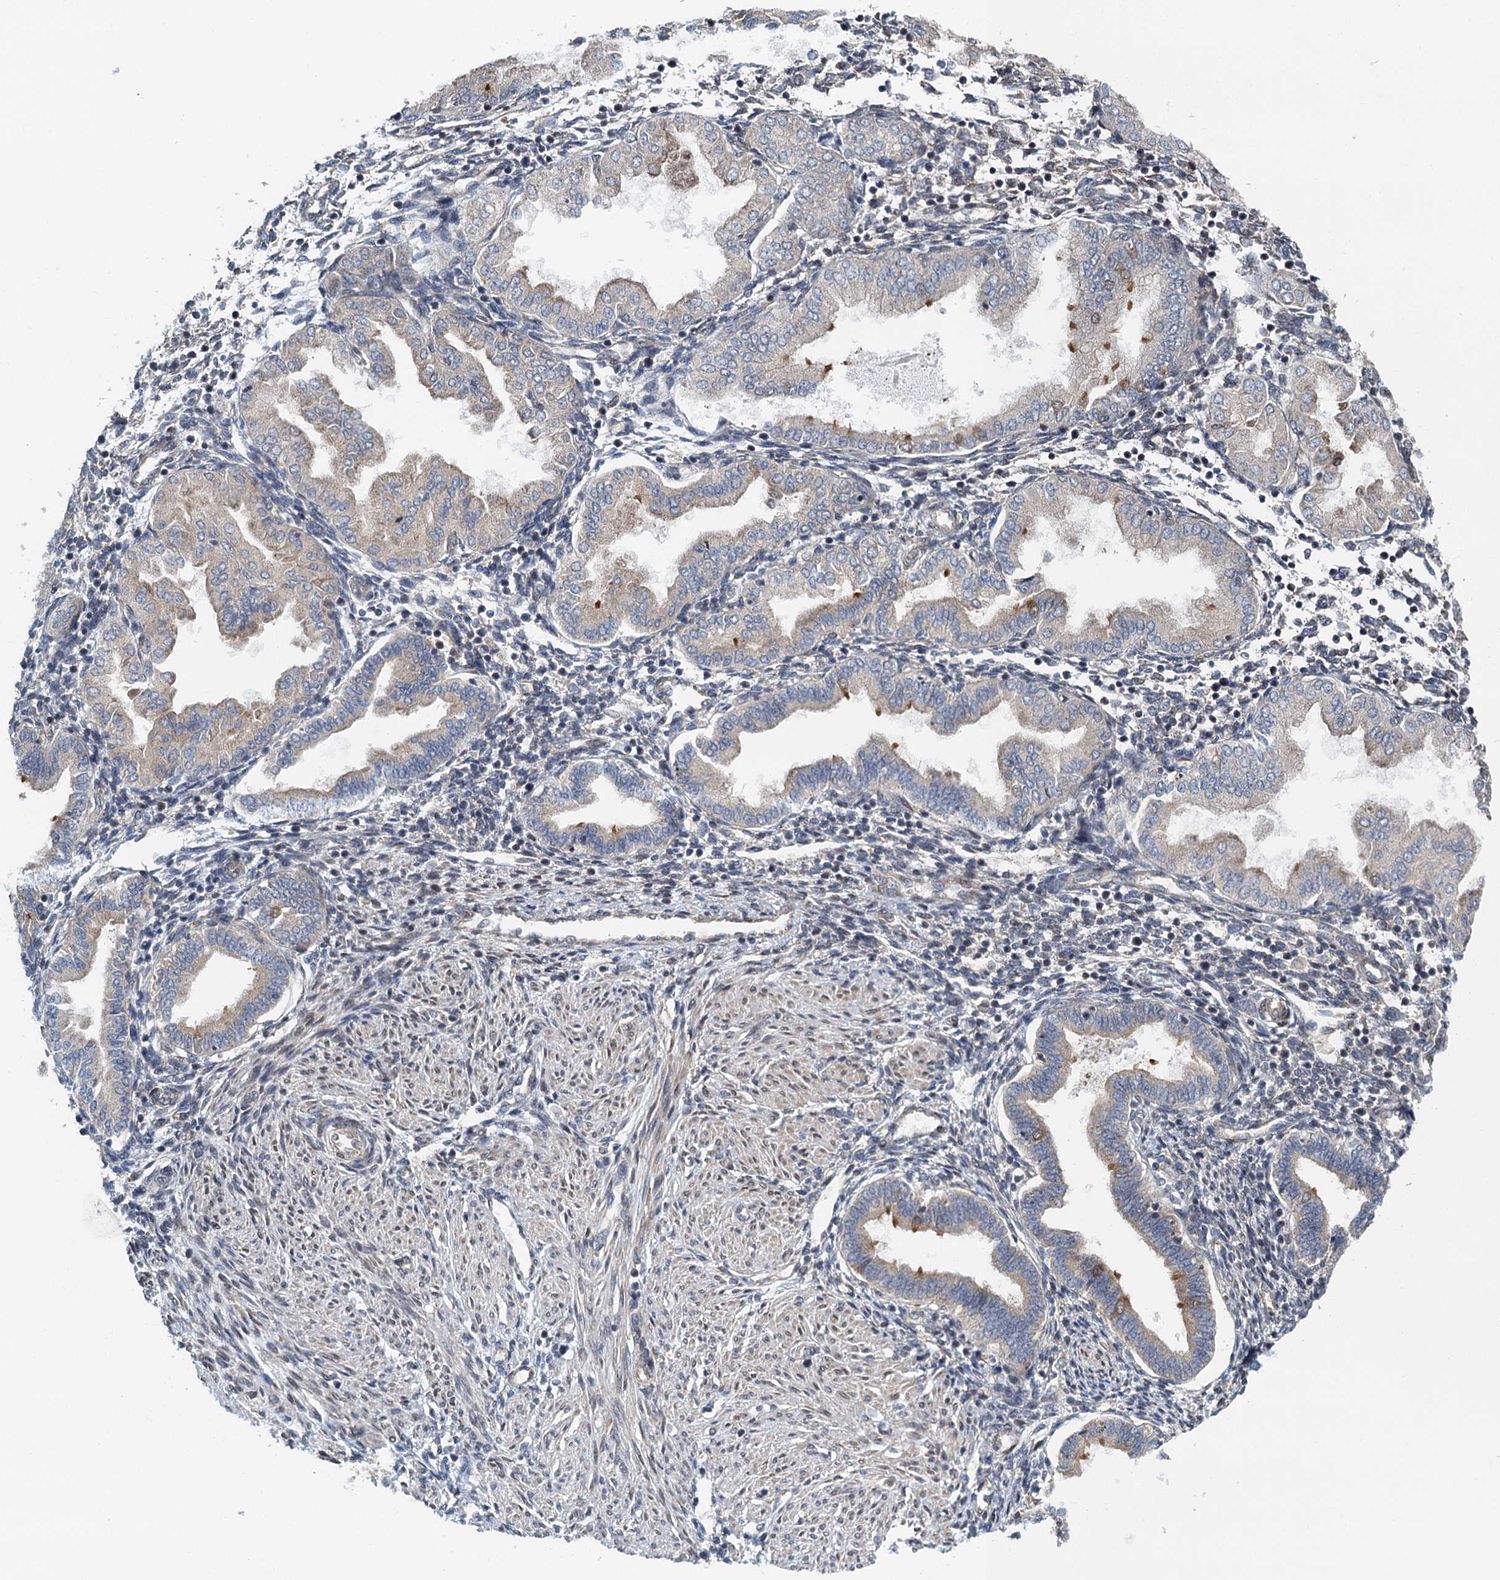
{"staining": {"intensity": "negative", "quantity": "none", "location": "none"}, "tissue": "endometrium", "cell_type": "Cells in endometrial stroma", "image_type": "normal", "snomed": [{"axis": "morphology", "description": "Normal tissue, NOS"}, {"axis": "topography", "description": "Endometrium"}], "caption": "This image is of normal endometrium stained with IHC to label a protein in brown with the nuclei are counter-stained blue. There is no staining in cells in endometrial stroma.", "gene": "MDM1", "patient": {"sex": "female", "age": 53}}